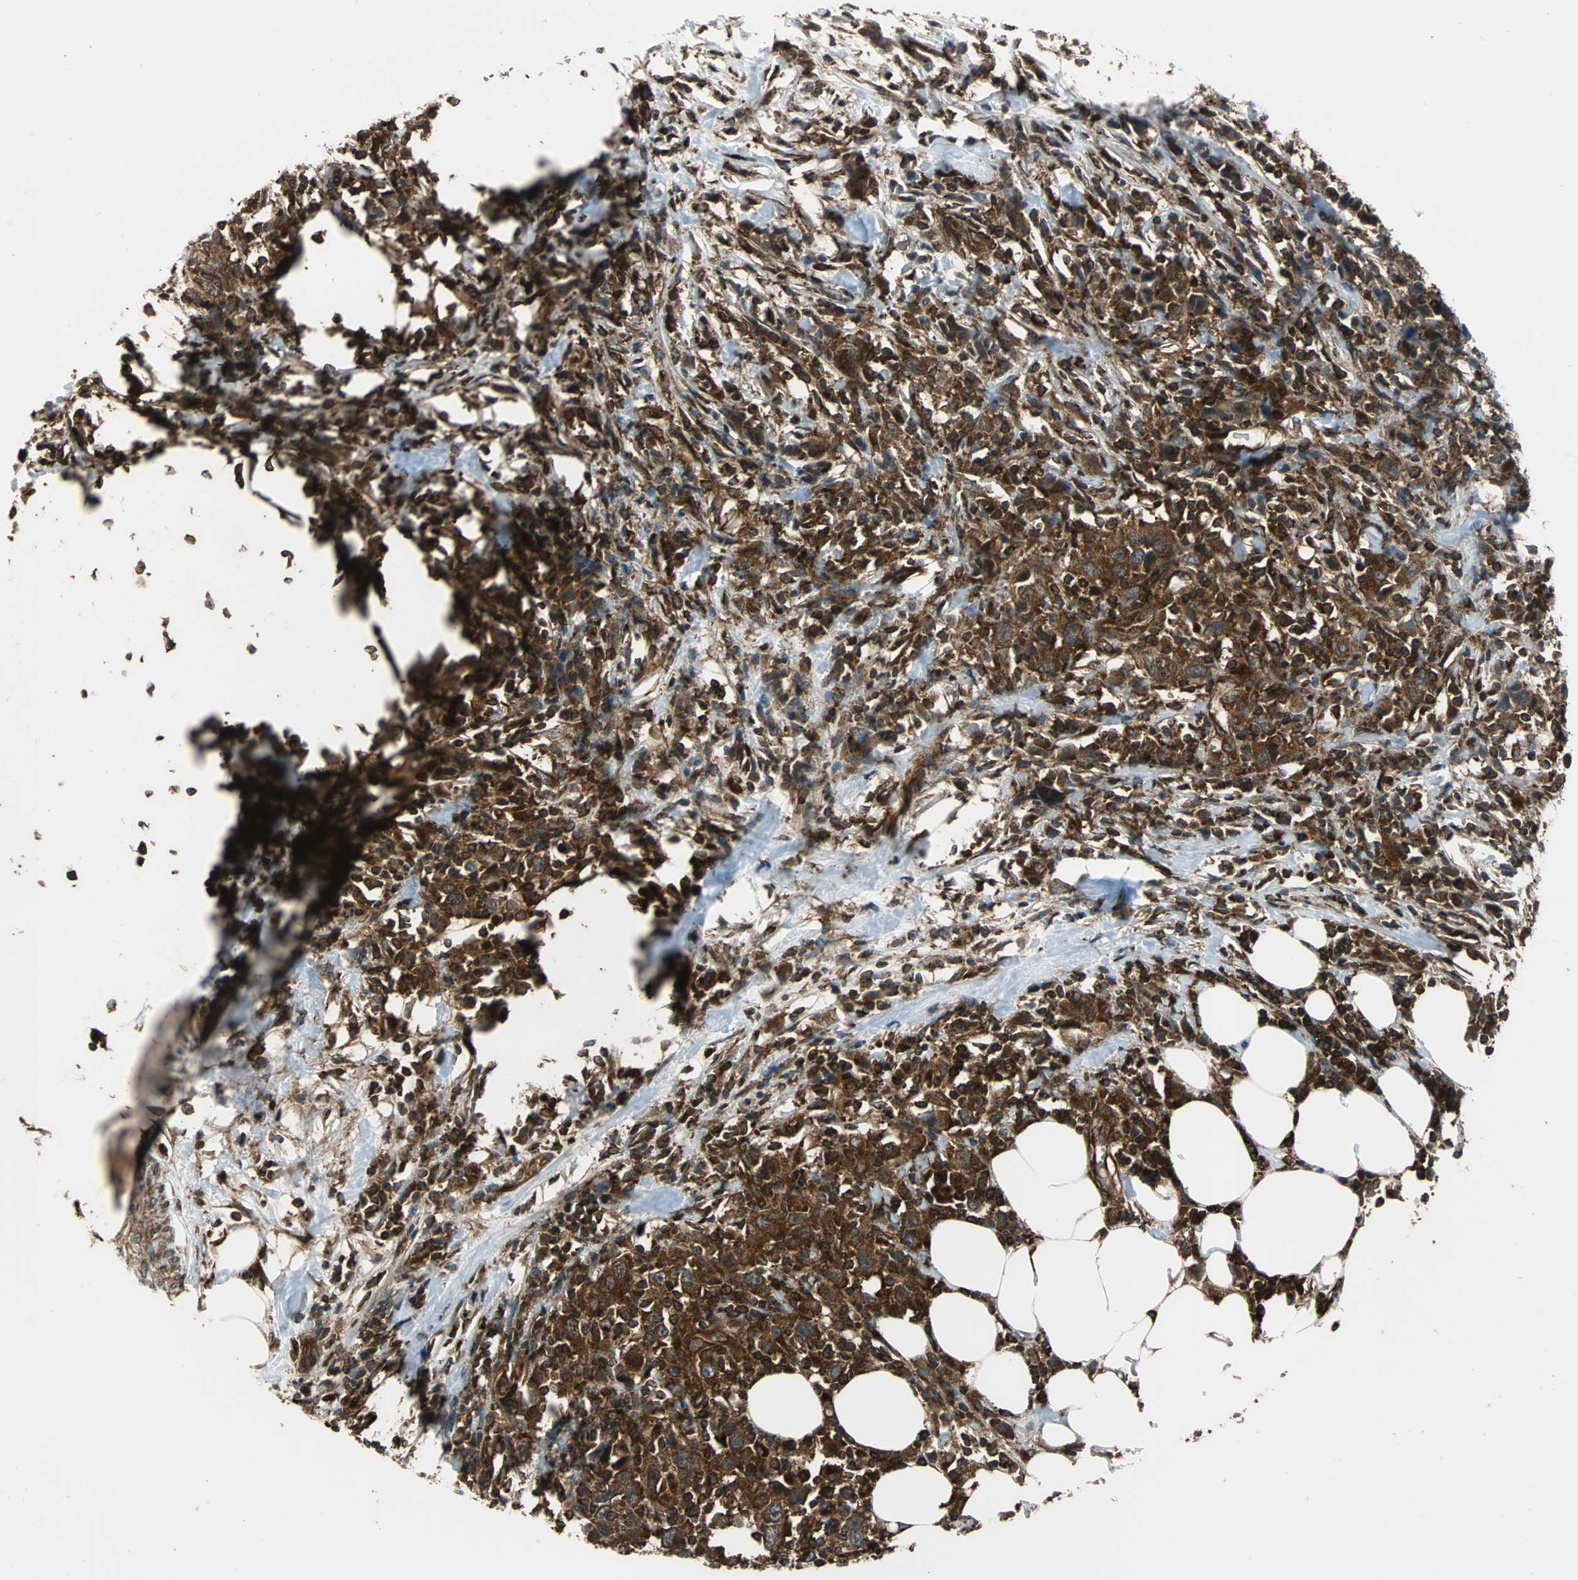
{"staining": {"intensity": "strong", "quantity": ">75%", "location": "cytoplasmic/membranous"}, "tissue": "urothelial cancer", "cell_type": "Tumor cells", "image_type": "cancer", "snomed": [{"axis": "morphology", "description": "Urothelial carcinoma, High grade"}, {"axis": "topography", "description": "Urinary bladder"}], "caption": "Immunohistochemistry of human urothelial carcinoma (high-grade) displays high levels of strong cytoplasmic/membranous expression in approximately >75% of tumor cells.", "gene": "RELA", "patient": {"sex": "male", "age": 61}}